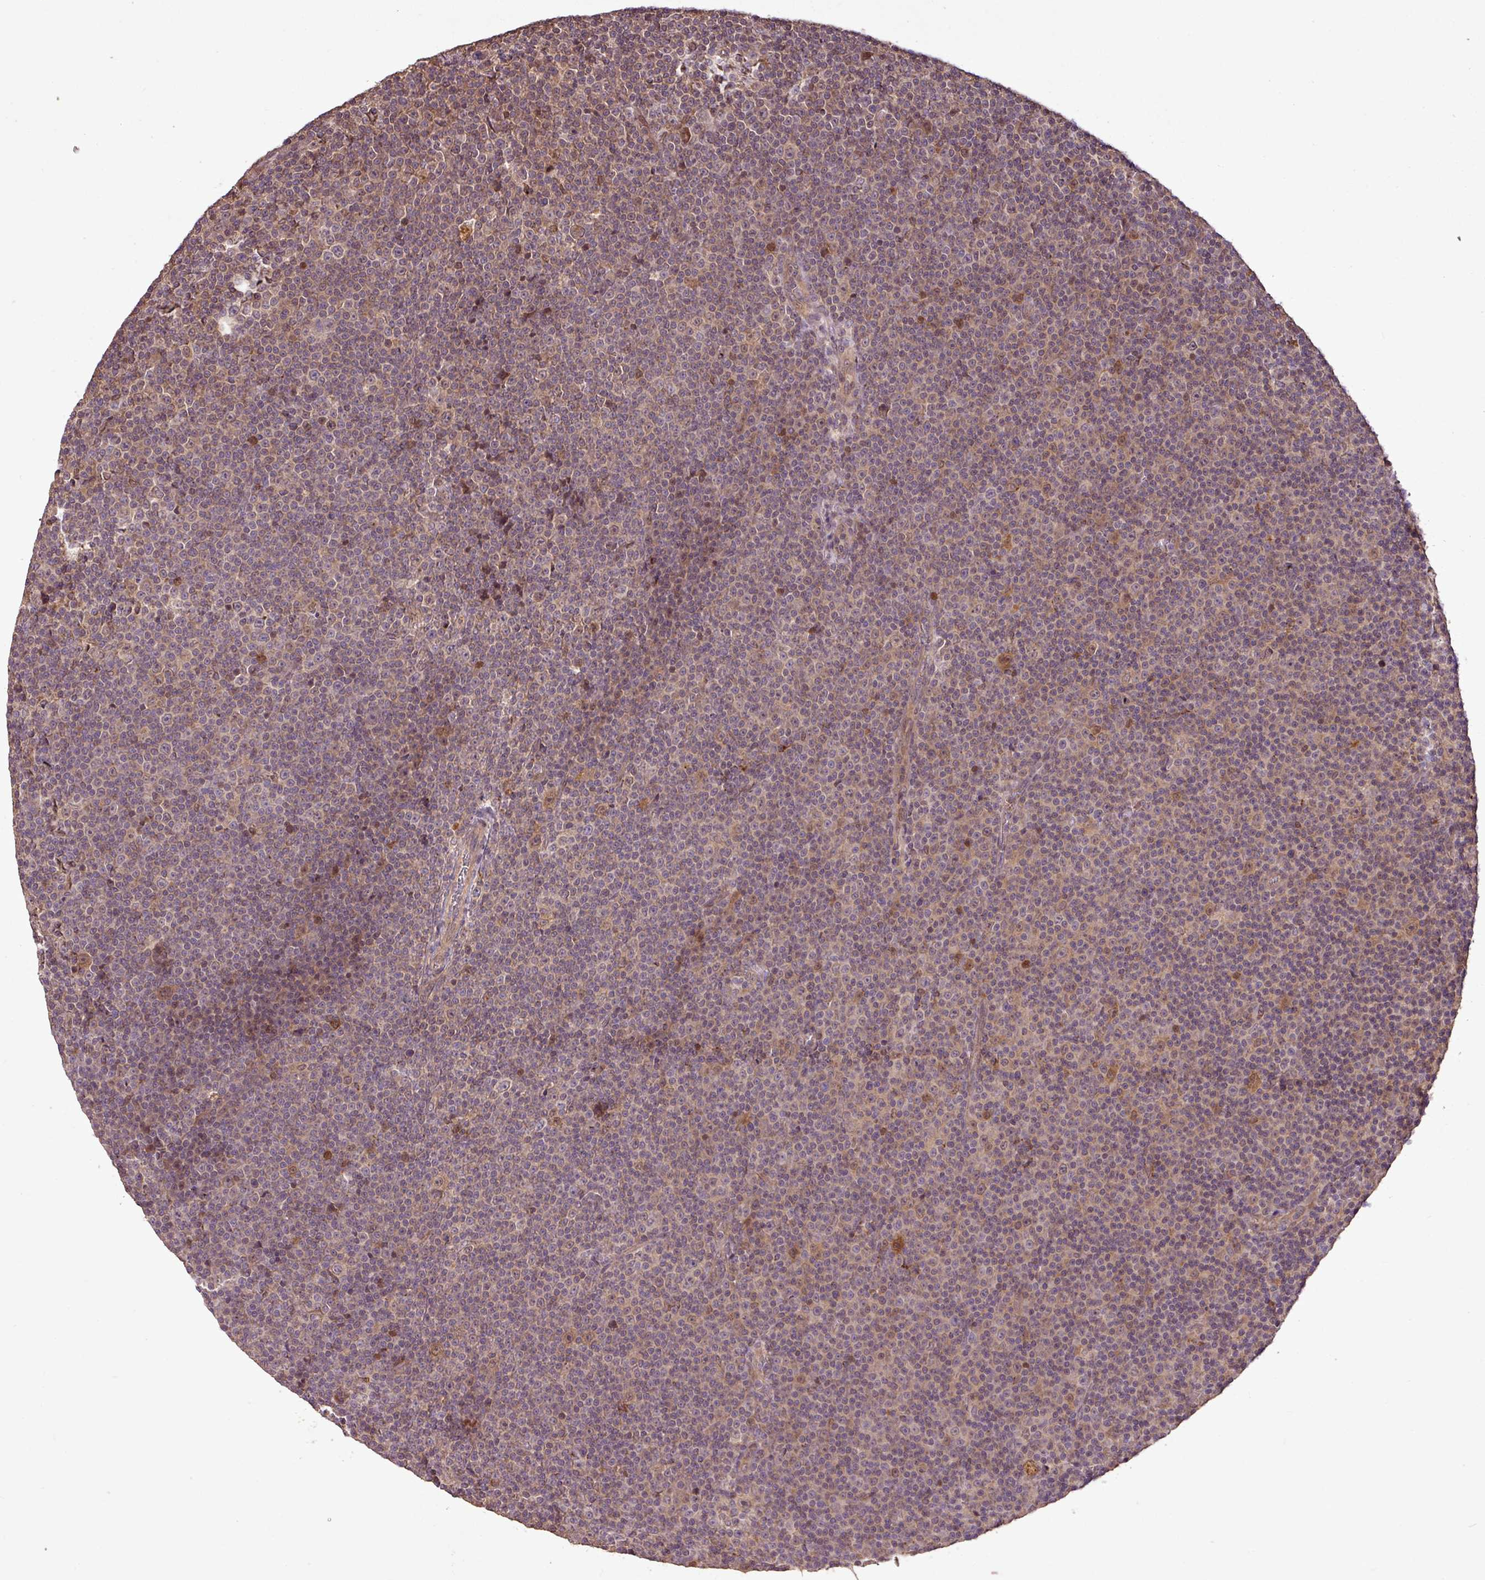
{"staining": {"intensity": "moderate", "quantity": "<25%", "location": "cytoplasmic/membranous,nuclear"}, "tissue": "lymphoma", "cell_type": "Tumor cells", "image_type": "cancer", "snomed": [{"axis": "morphology", "description": "Malignant lymphoma, non-Hodgkin's type, Low grade"}, {"axis": "topography", "description": "Lymph node"}], "caption": "Moderate cytoplasmic/membranous and nuclear protein positivity is present in approximately <25% of tumor cells in lymphoma.", "gene": "FAIM", "patient": {"sex": "female", "age": 67}}